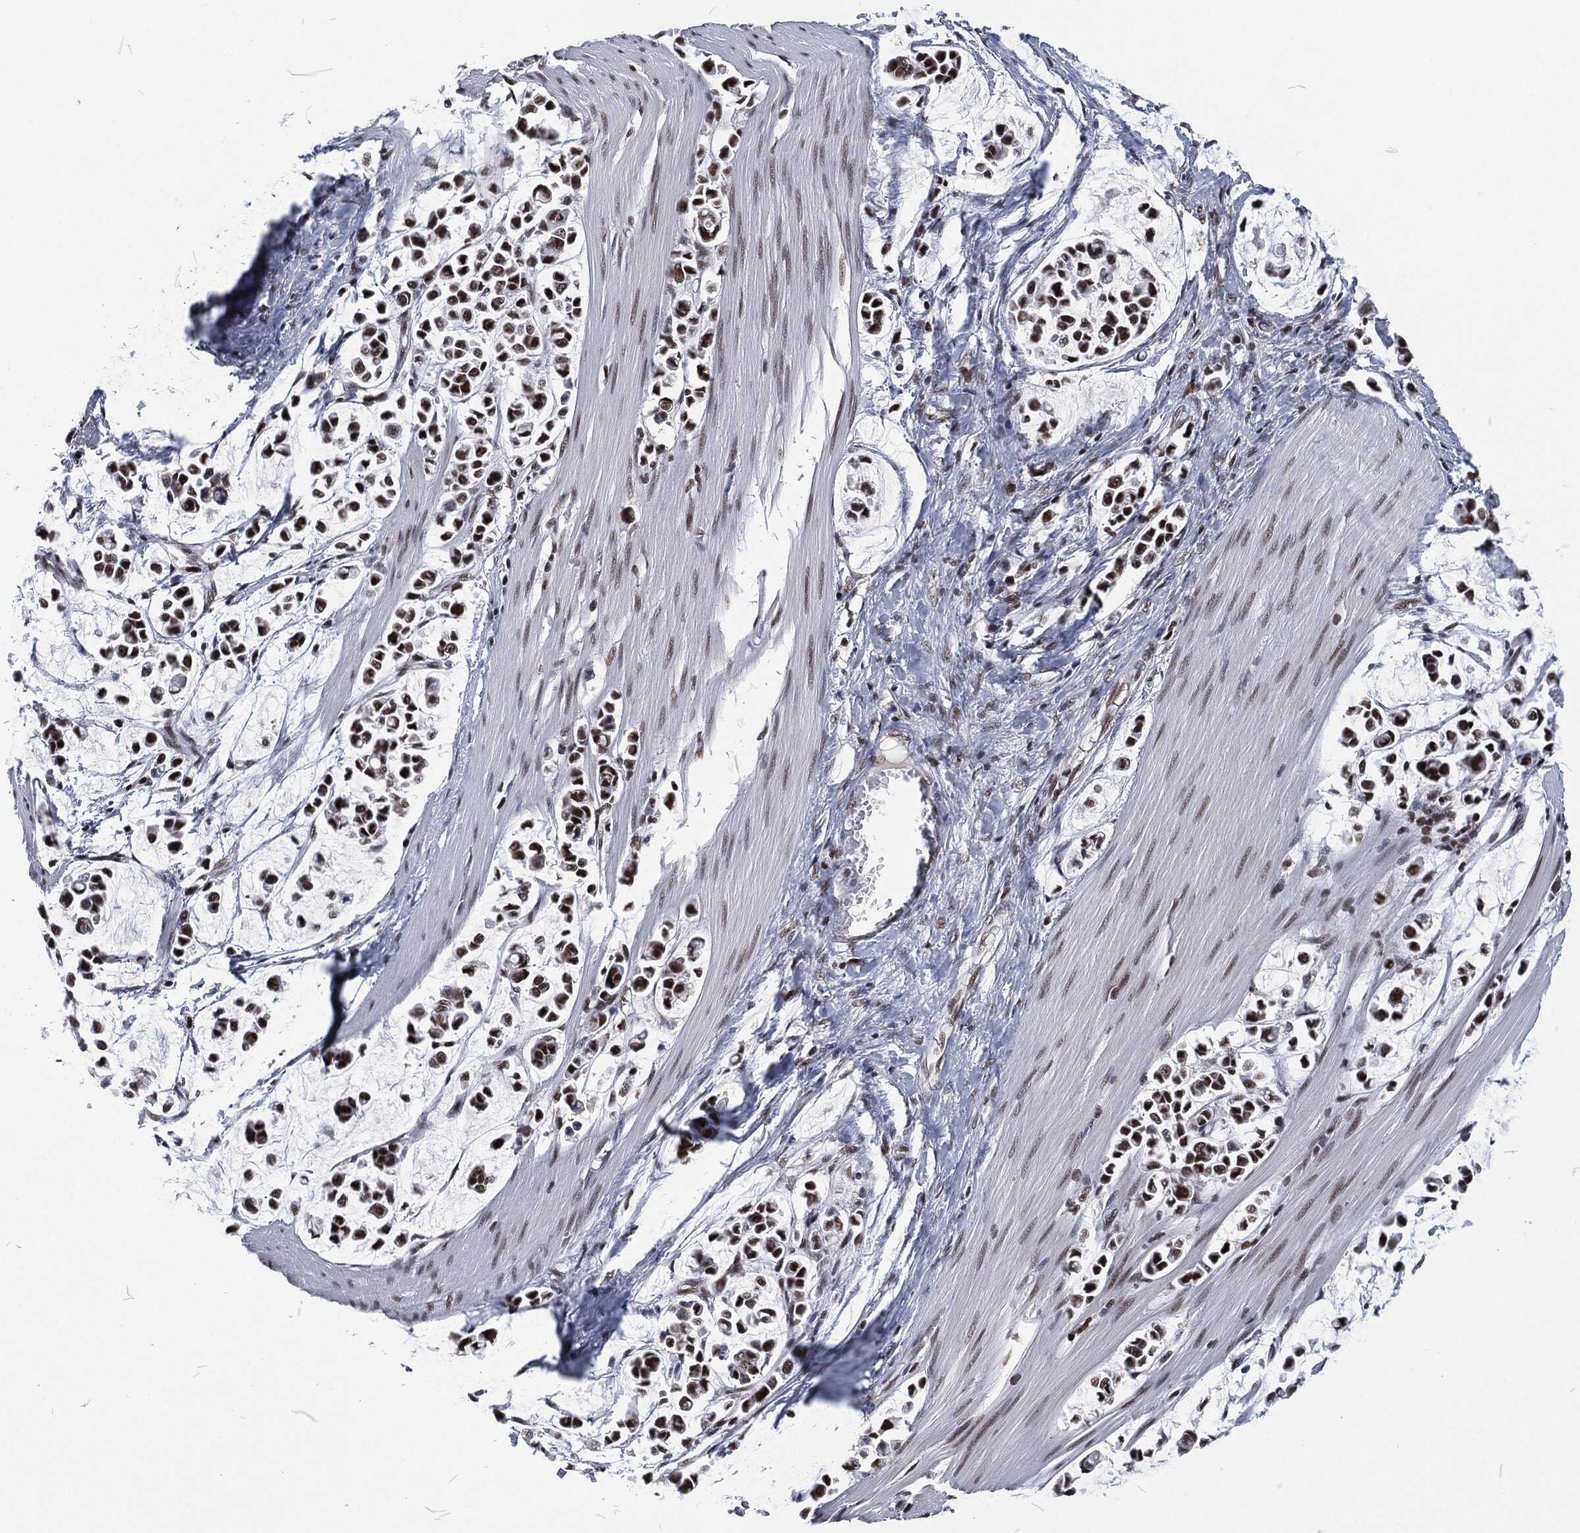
{"staining": {"intensity": "strong", "quantity": ">75%", "location": "nuclear"}, "tissue": "stomach cancer", "cell_type": "Tumor cells", "image_type": "cancer", "snomed": [{"axis": "morphology", "description": "Adenocarcinoma, NOS"}, {"axis": "topography", "description": "Stomach"}], "caption": "Immunohistochemical staining of human stomach cancer shows high levels of strong nuclear protein positivity in about >75% of tumor cells. (DAB = brown stain, brightfield microscopy at high magnification).", "gene": "DCPS", "patient": {"sex": "male", "age": 82}}